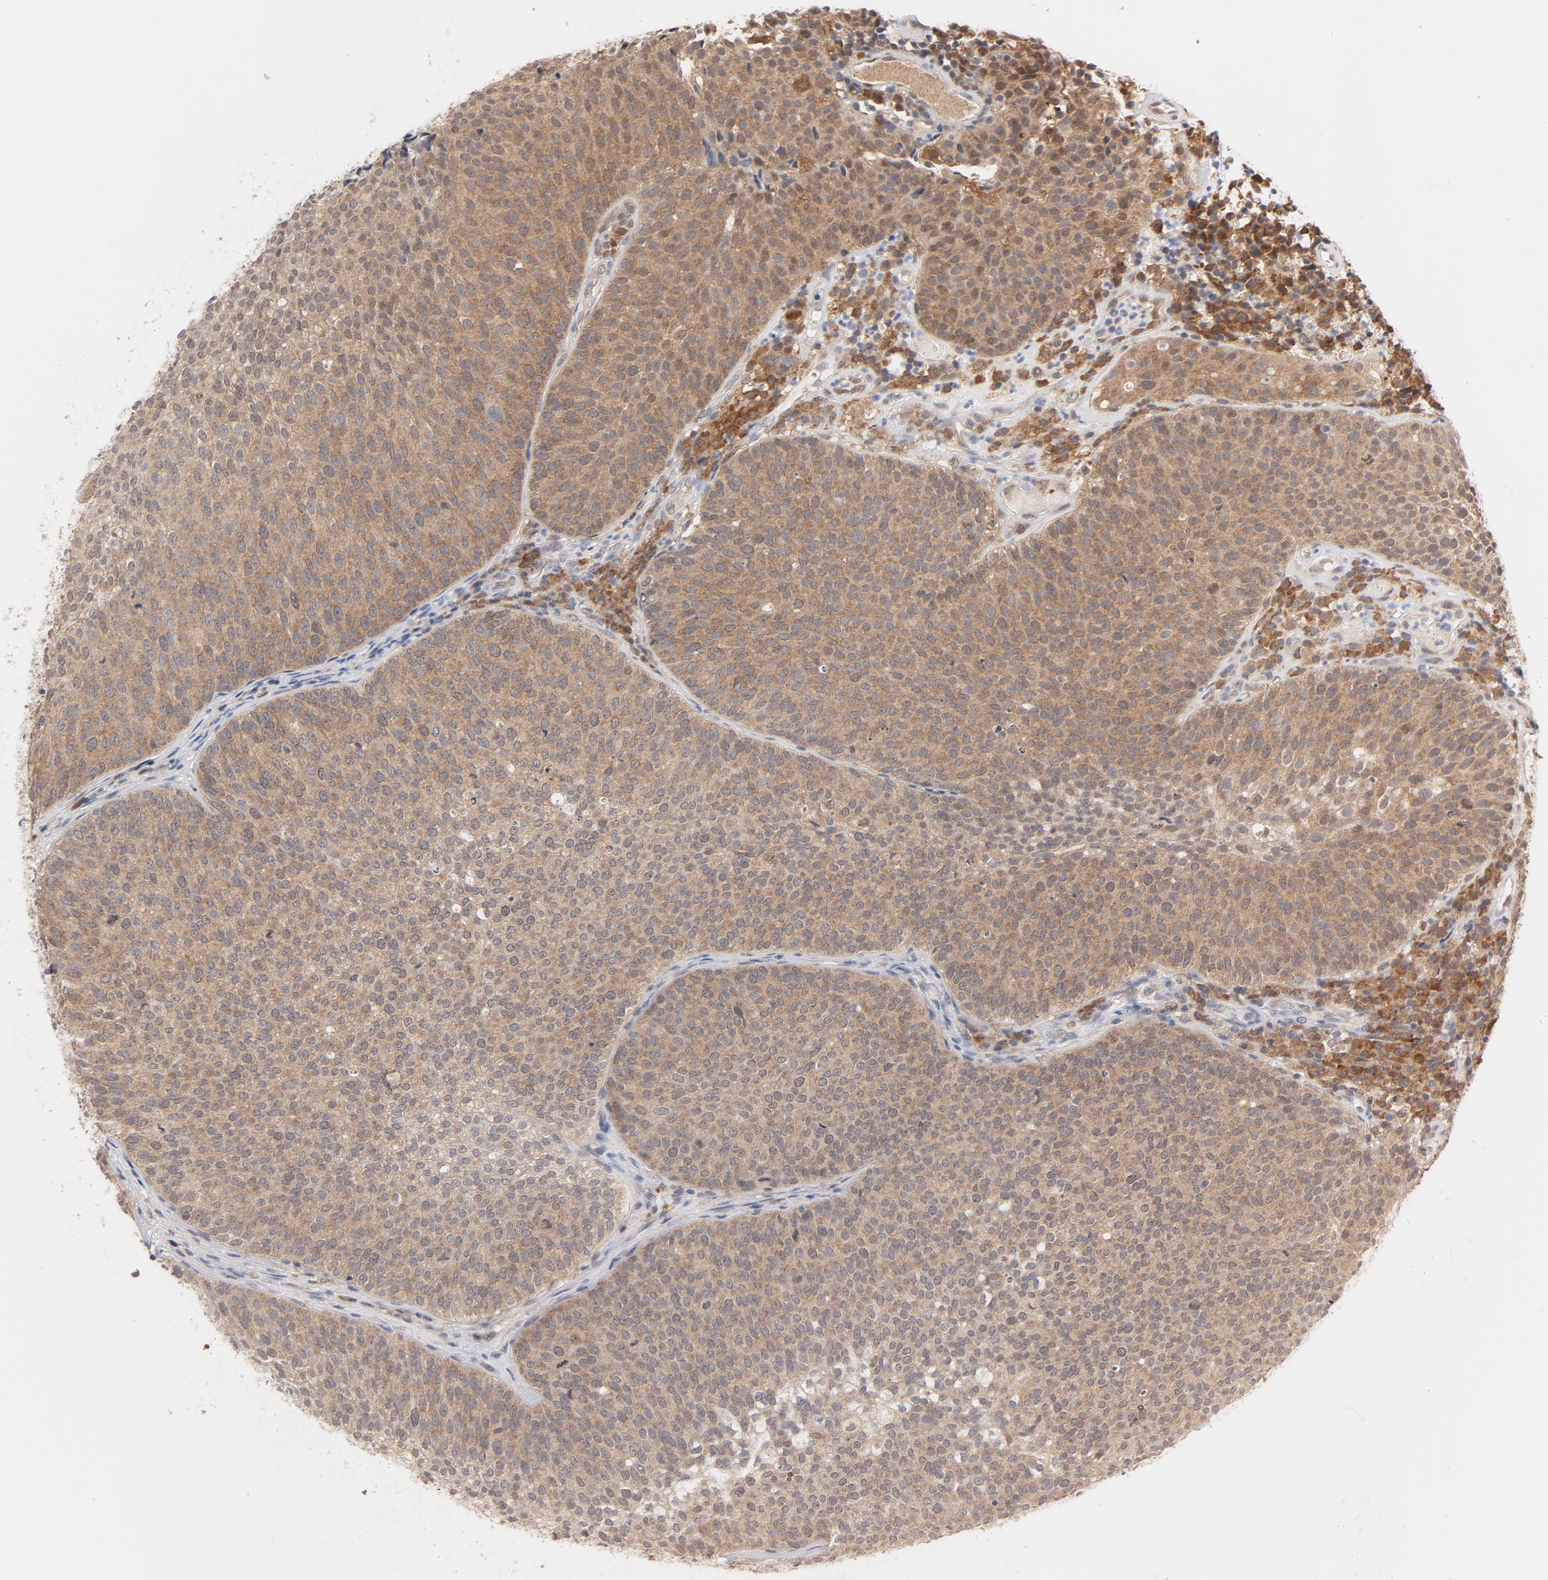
{"staining": {"intensity": "weak", "quantity": ">75%", "location": "cytoplasmic/membranous"}, "tissue": "urothelial cancer", "cell_type": "Tumor cells", "image_type": "cancer", "snomed": [{"axis": "morphology", "description": "Urothelial carcinoma, Low grade"}, {"axis": "topography", "description": "Urinary bladder"}], "caption": "High-magnification brightfield microscopy of low-grade urothelial carcinoma stained with DAB (brown) and counterstained with hematoxylin (blue). tumor cells exhibit weak cytoplasmic/membranous positivity is identified in approximately>75% of cells.", "gene": "PRDX1", "patient": {"sex": "male", "age": 85}}